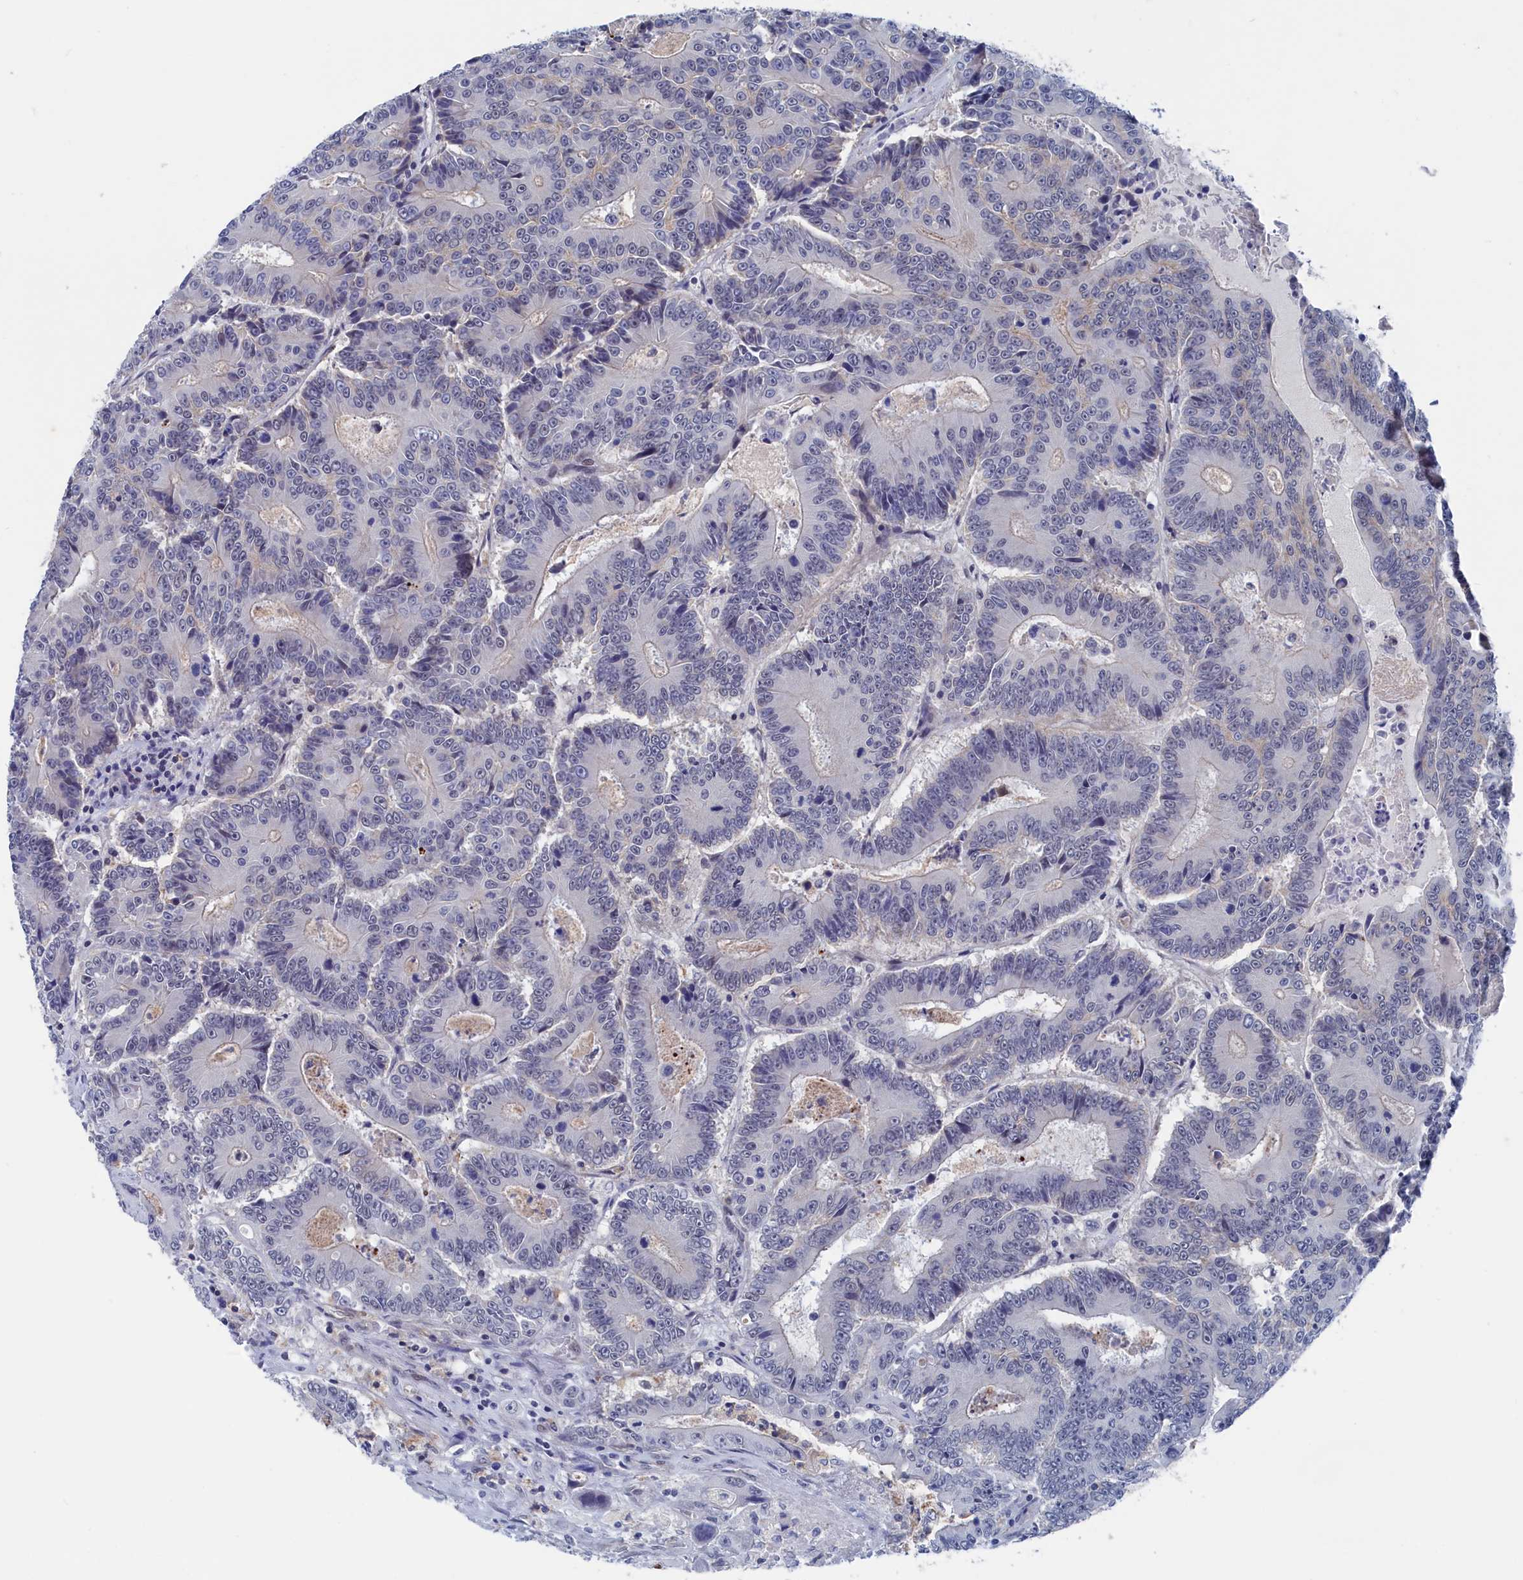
{"staining": {"intensity": "negative", "quantity": "none", "location": "none"}, "tissue": "colorectal cancer", "cell_type": "Tumor cells", "image_type": "cancer", "snomed": [{"axis": "morphology", "description": "Adenocarcinoma, NOS"}, {"axis": "topography", "description": "Colon"}], "caption": "DAB immunohistochemical staining of adenocarcinoma (colorectal) displays no significant positivity in tumor cells. (IHC, brightfield microscopy, high magnification).", "gene": "MARCHF3", "patient": {"sex": "male", "age": 83}}